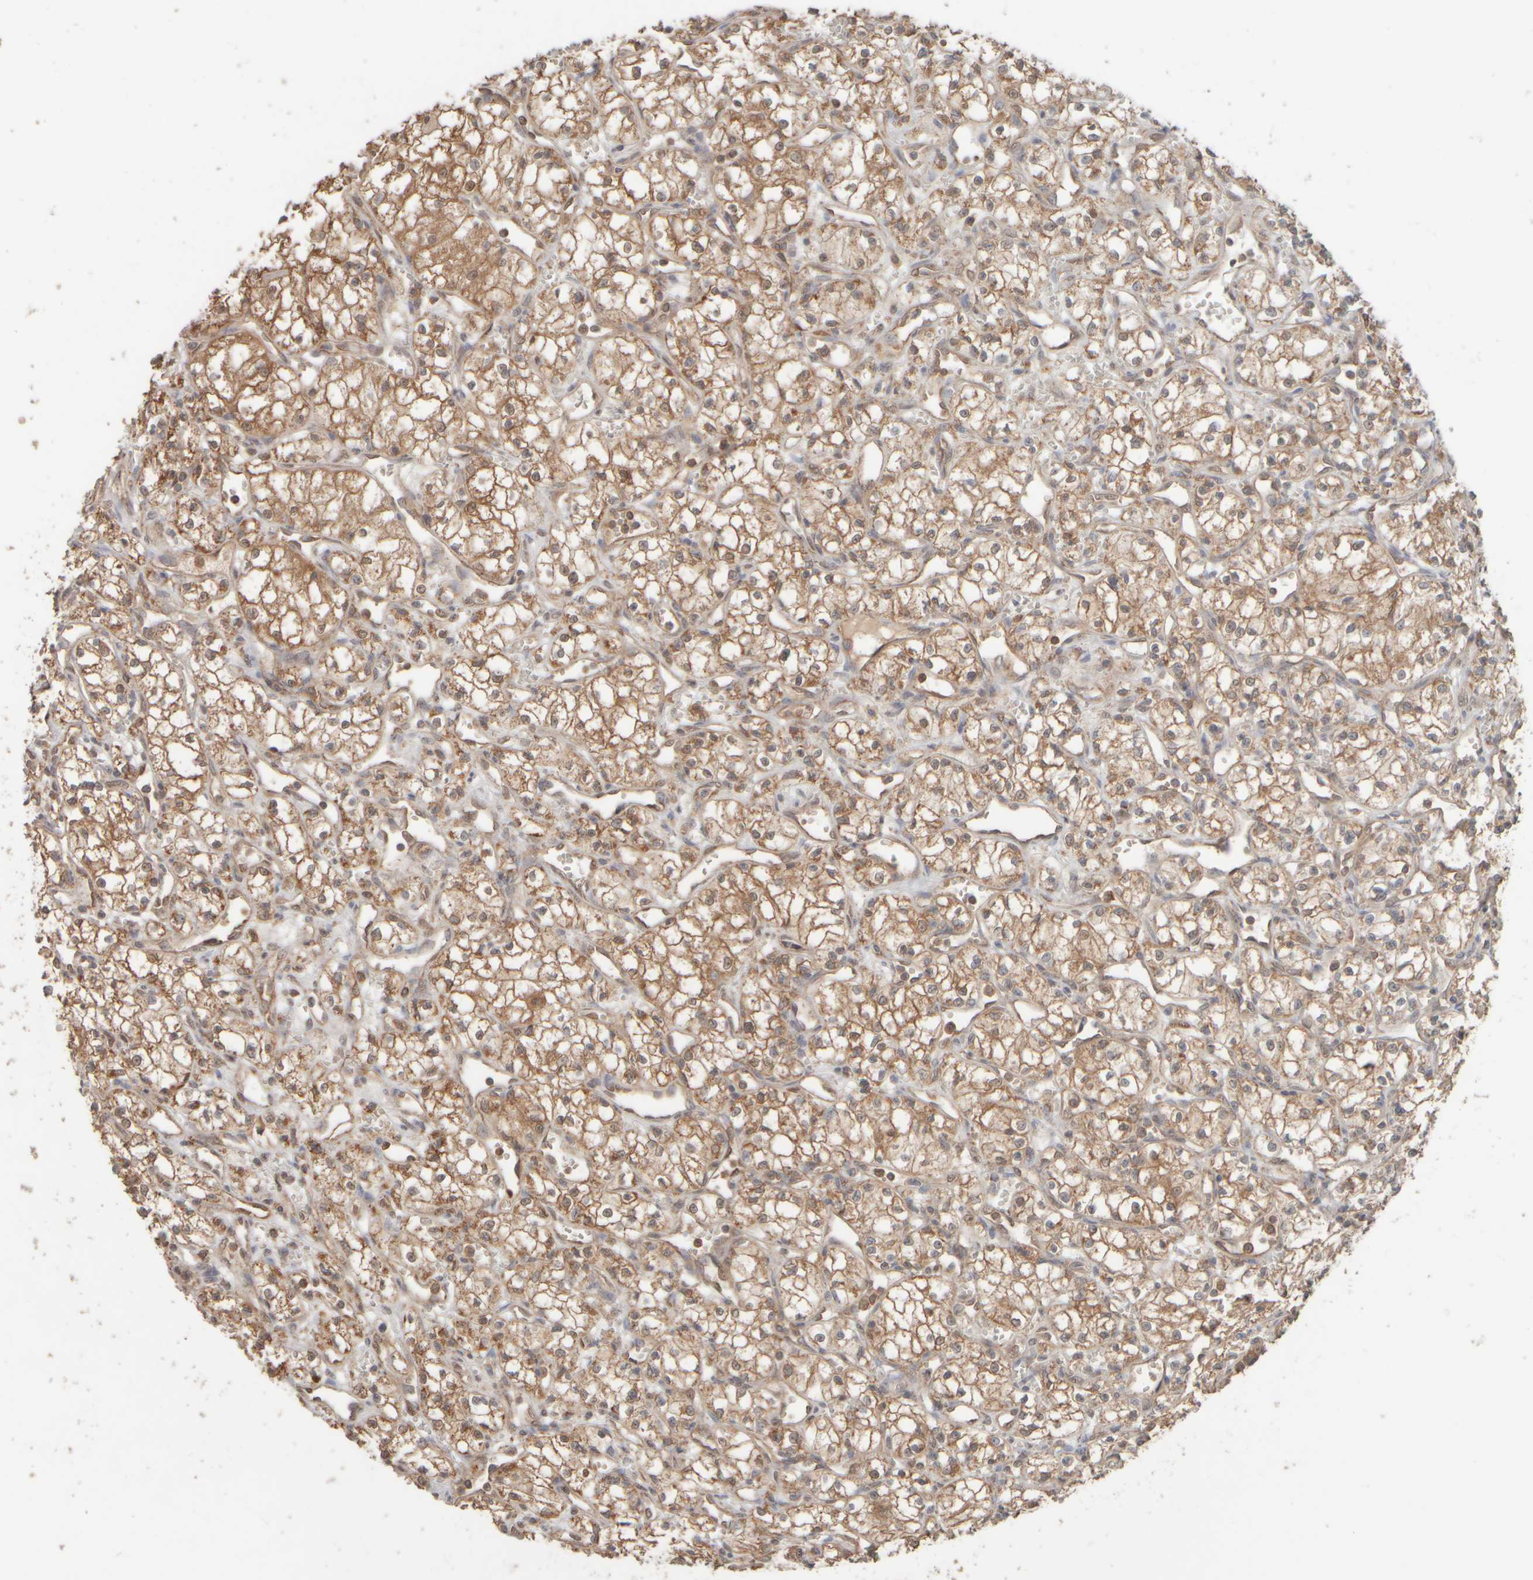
{"staining": {"intensity": "moderate", "quantity": ">75%", "location": "cytoplasmic/membranous"}, "tissue": "renal cancer", "cell_type": "Tumor cells", "image_type": "cancer", "snomed": [{"axis": "morphology", "description": "Adenocarcinoma, NOS"}, {"axis": "topography", "description": "Kidney"}], "caption": "A medium amount of moderate cytoplasmic/membranous staining is appreciated in about >75% of tumor cells in adenocarcinoma (renal) tissue.", "gene": "EIF2B3", "patient": {"sex": "male", "age": 59}}